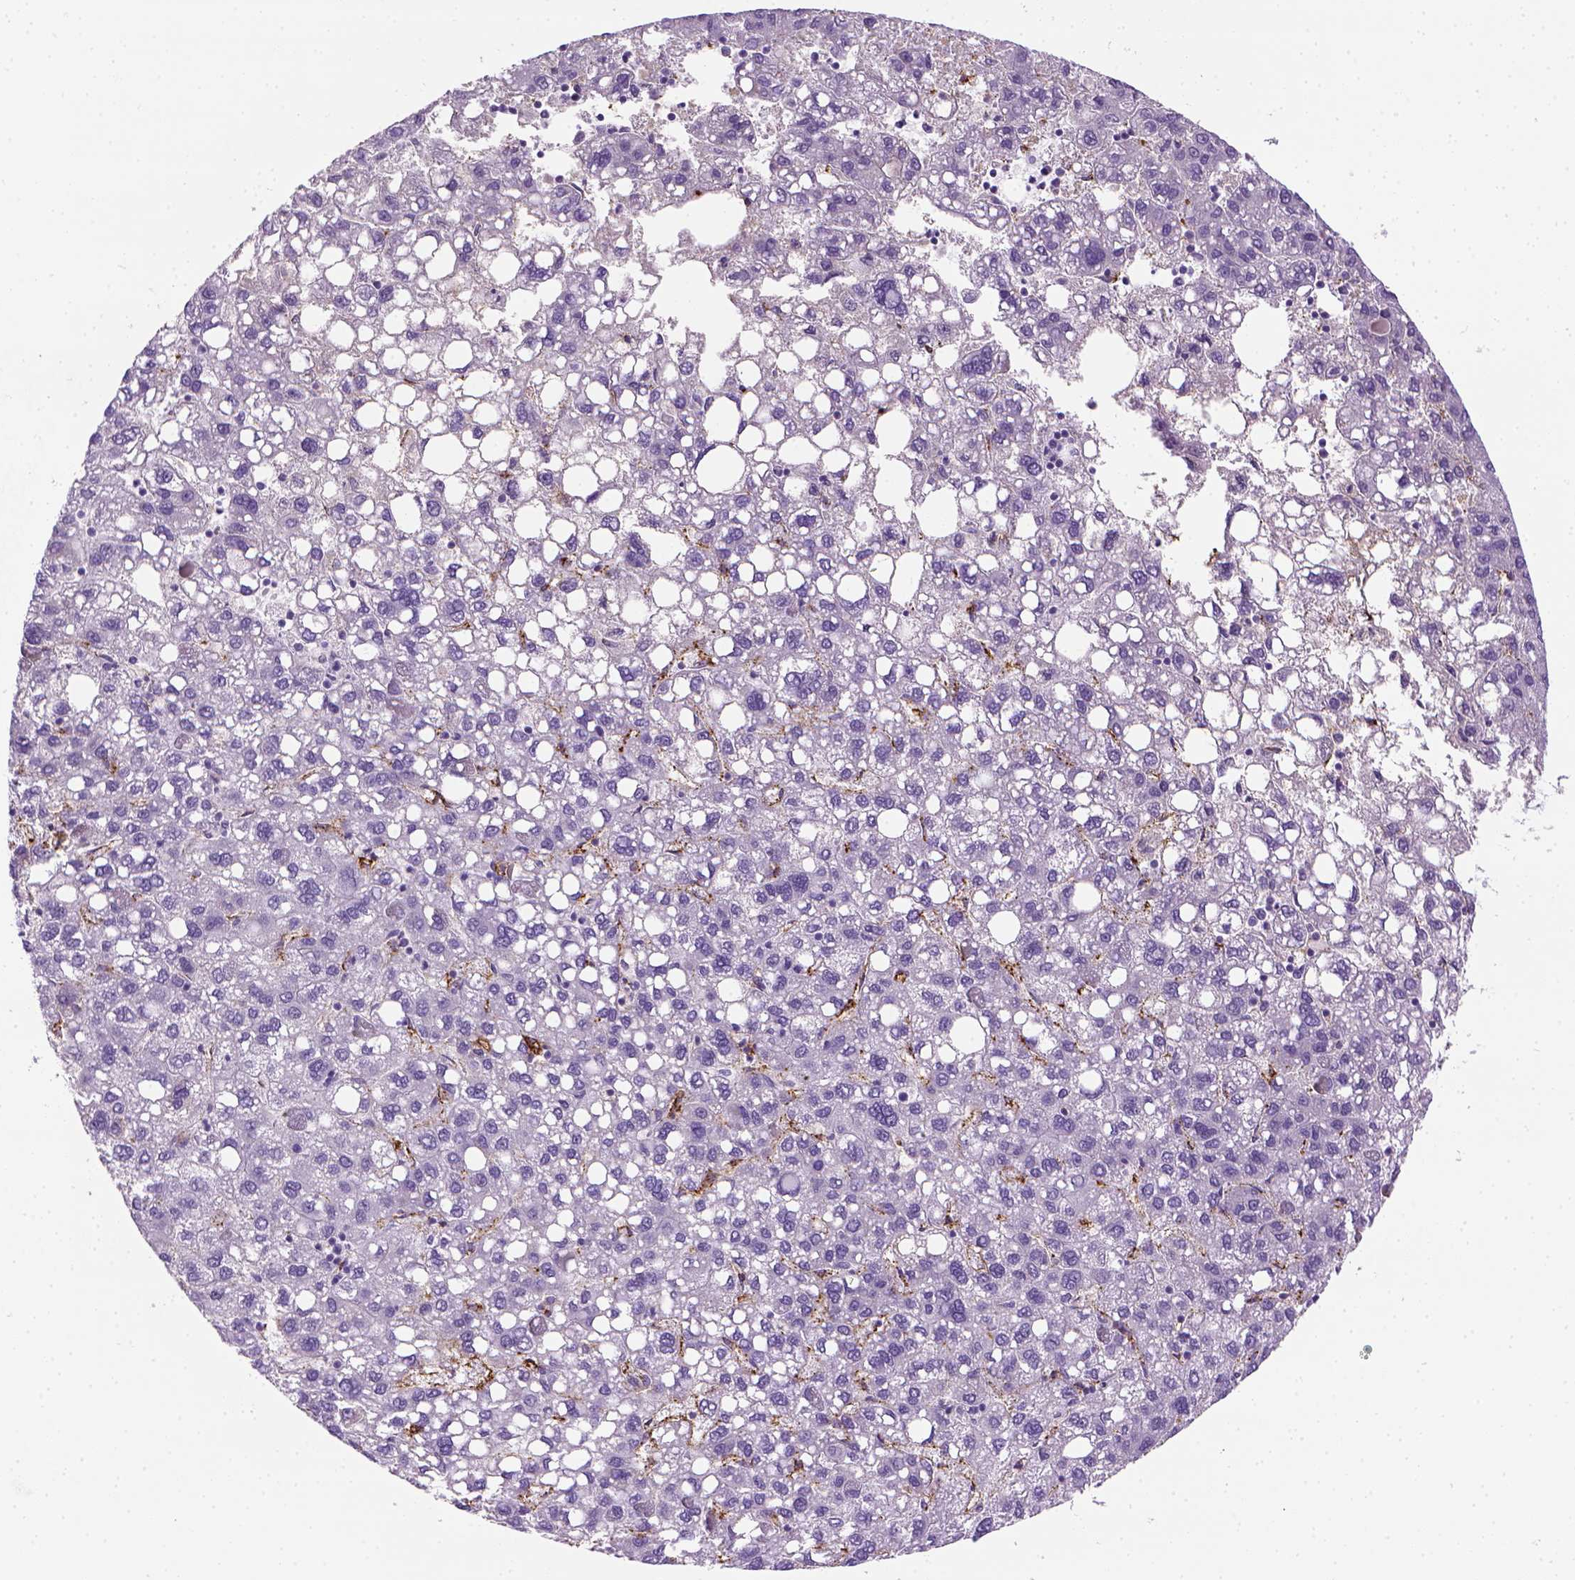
{"staining": {"intensity": "negative", "quantity": "none", "location": "none"}, "tissue": "liver cancer", "cell_type": "Tumor cells", "image_type": "cancer", "snomed": [{"axis": "morphology", "description": "Carcinoma, Hepatocellular, NOS"}, {"axis": "topography", "description": "Liver"}], "caption": "IHC micrograph of human hepatocellular carcinoma (liver) stained for a protein (brown), which reveals no positivity in tumor cells.", "gene": "VWF", "patient": {"sex": "female", "age": 82}}